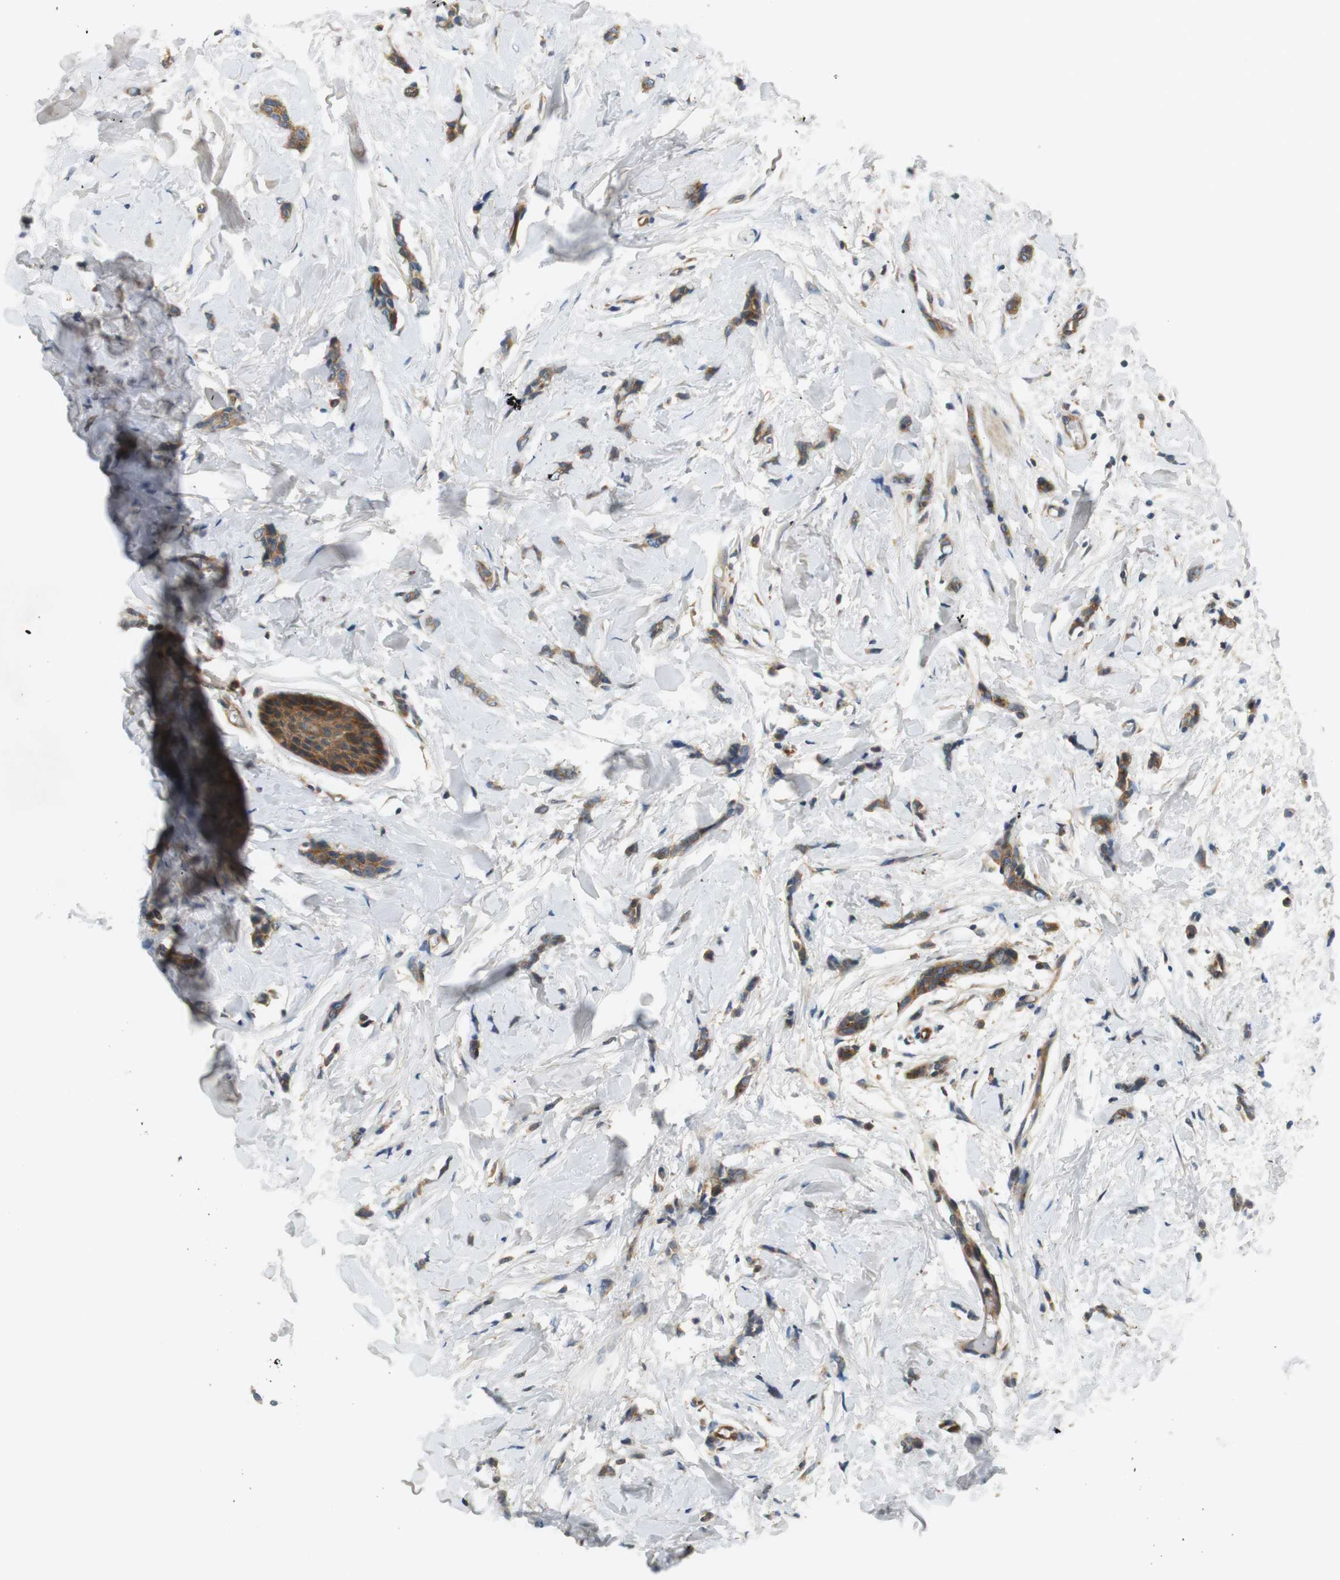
{"staining": {"intensity": "moderate", "quantity": ">75%", "location": "cytoplasmic/membranous"}, "tissue": "breast cancer", "cell_type": "Tumor cells", "image_type": "cancer", "snomed": [{"axis": "morphology", "description": "Lobular carcinoma"}, {"axis": "topography", "description": "Skin"}, {"axis": "topography", "description": "Breast"}], "caption": "Tumor cells display medium levels of moderate cytoplasmic/membranous positivity in about >75% of cells in human breast cancer.", "gene": "SH3GLB1", "patient": {"sex": "female", "age": 46}}